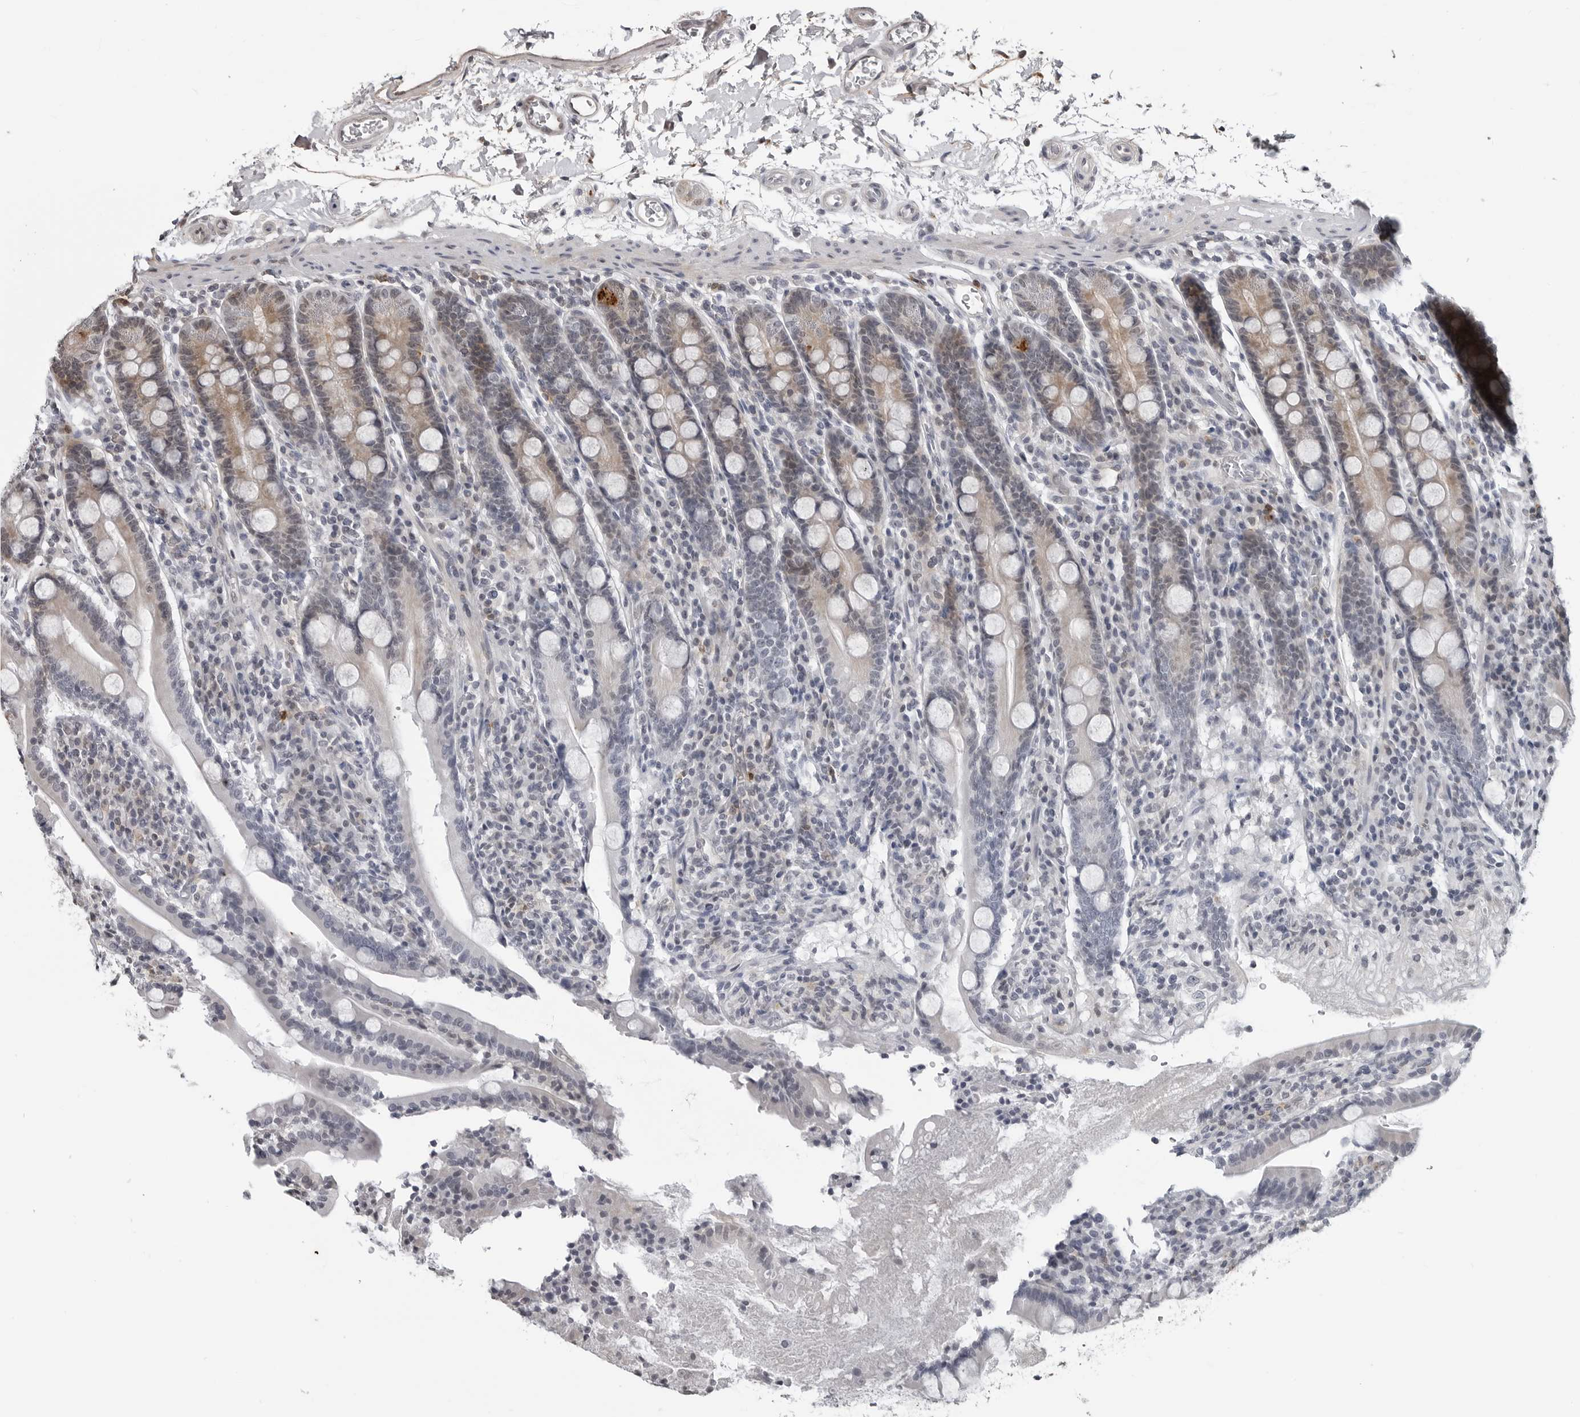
{"staining": {"intensity": "weak", "quantity": "<25%", "location": "cytoplasmic/membranous"}, "tissue": "duodenum", "cell_type": "Glandular cells", "image_type": "normal", "snomed": [{"axis": "morphology", "description": "Normal tissue, NOS"}, {"axis": "topography", "description": "Duodenum"}], "caption": "A photomicrograph of human duodenum is negative for staining in glandular cells. Nuclei are stained in blue.", "gene": "CXCR5", "patient": {"sex": "male", "age": 35}}